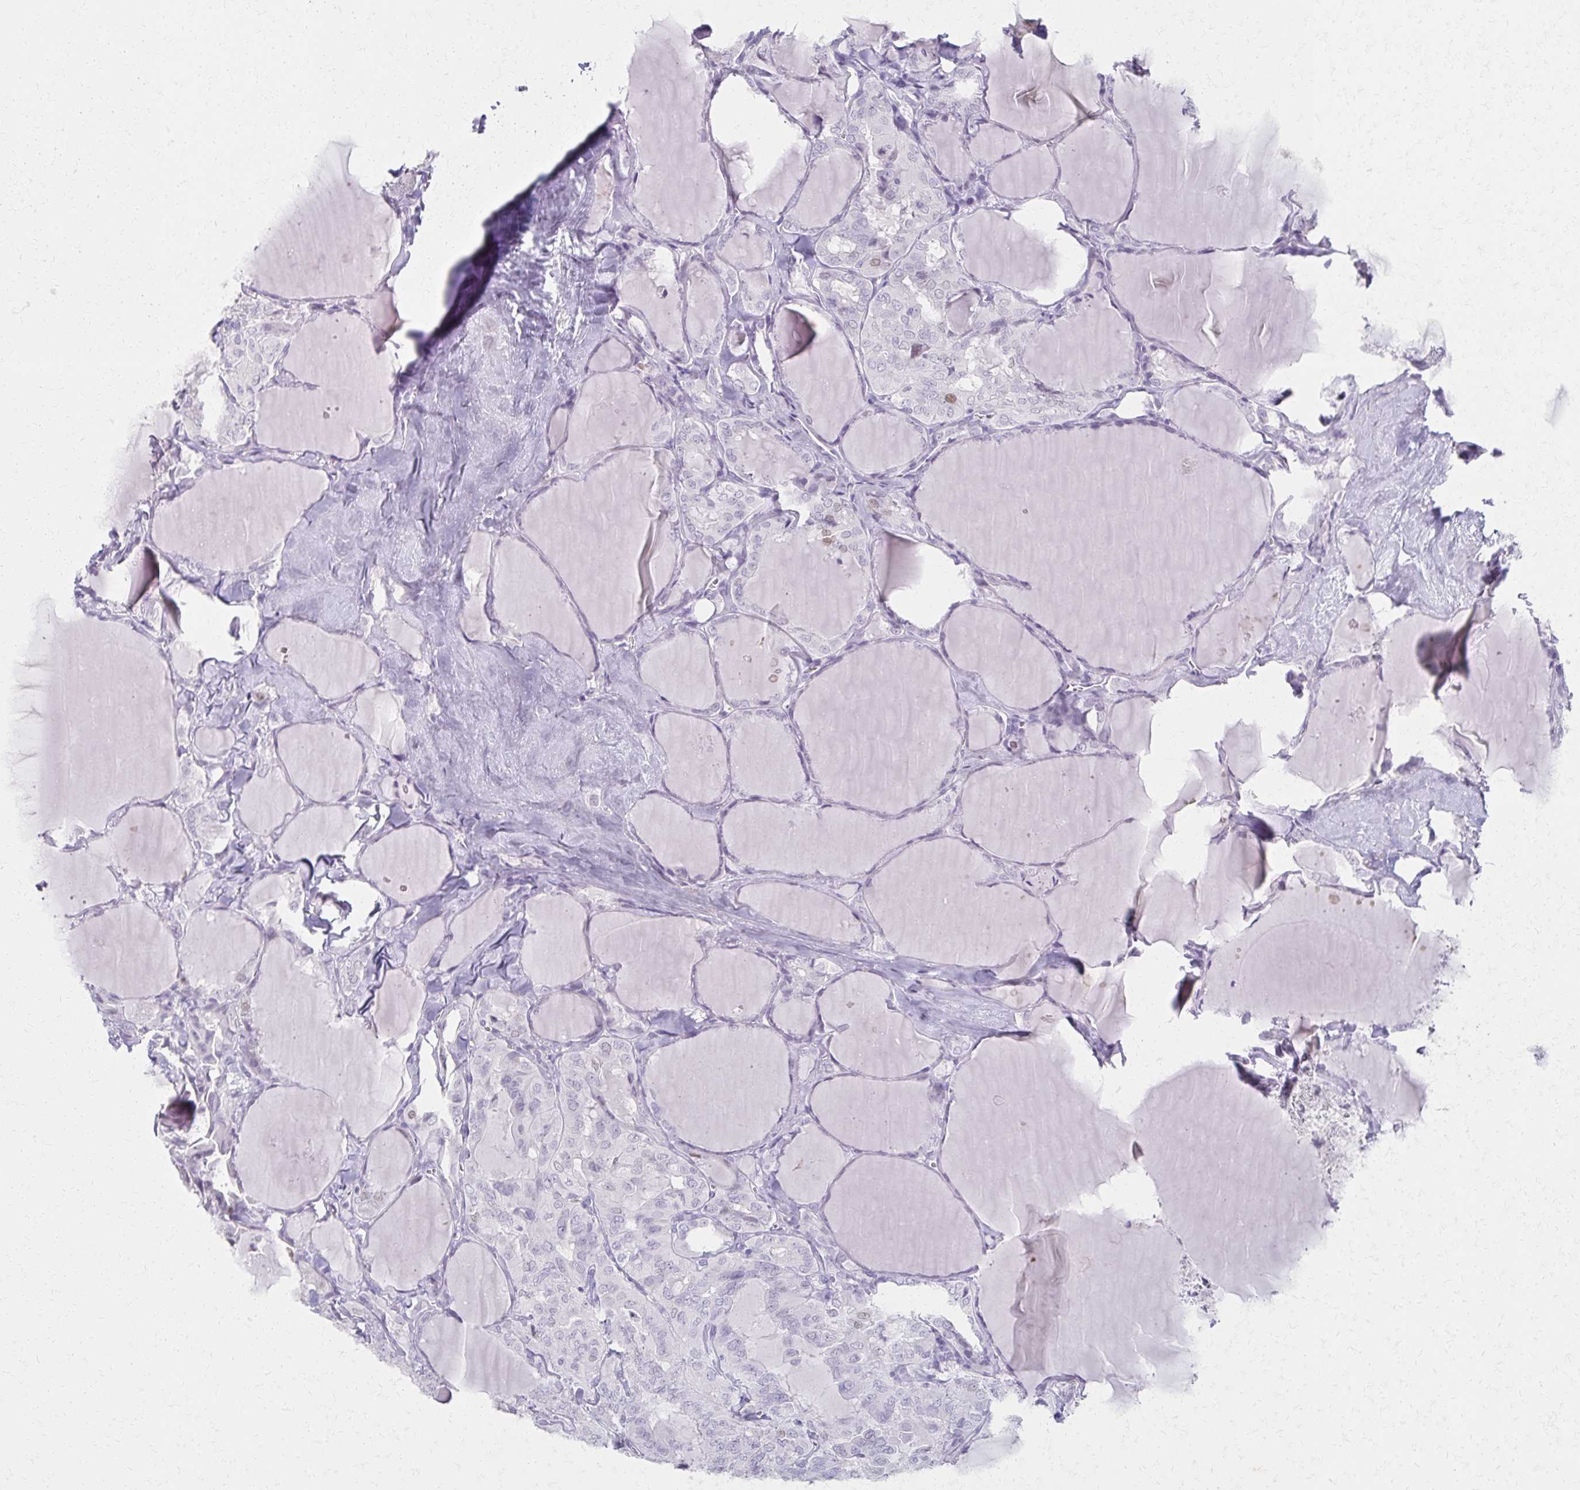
{"staining": {"intensity": "negative", "quantity": "none", "location": "none"}, "tissue": "thyroid cancer", "cell_type": "Tumor cells", "image_type": "cancer", "snomed": [{"axis": "morphology", "description": "Papillary adenocarcinoma, NOS"}, {"axis": "topography", "description": "Thyroid gland"}], "caption": "Tumor cells are negative for protein expression in human thyroid papillary adenocarcinoma.", "gene": "MORC4", "patient": {"sex": "male", "age": 30}}